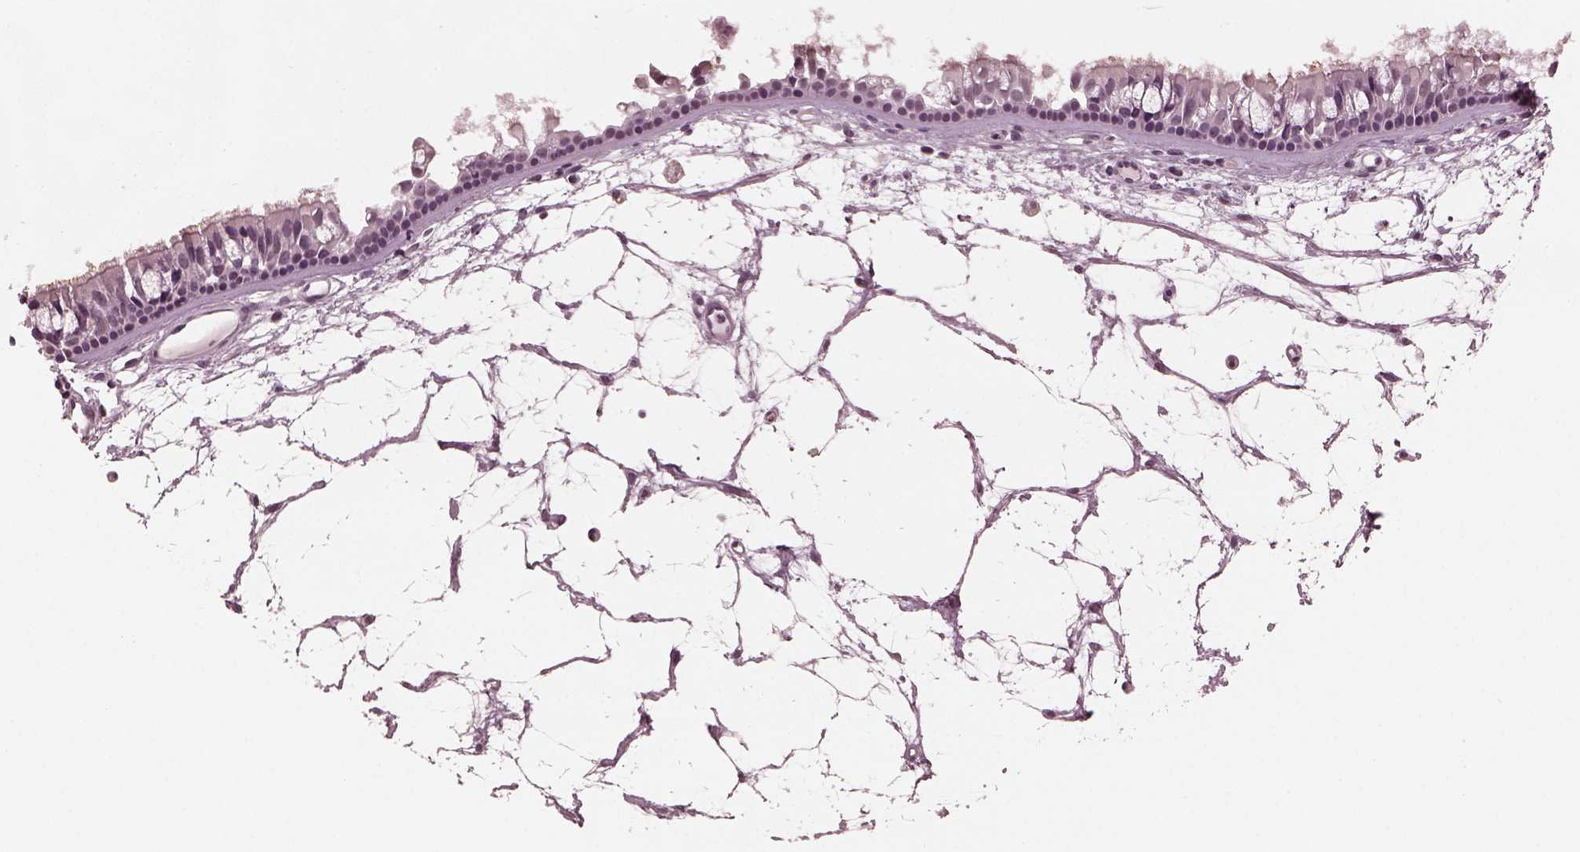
{"staining": {"intensity": "negative", "quantity": "none", "location": "none"}, "tissue": "nasopharynx", "cell_type": "Respiratory epithelial cells", "image_type": "normal", "snomed": [{"axis": "morphology", "description": "Normal tissue, NOS"}, {"axis": "topography", "description": "Nasopharynx"}], "caption": "Immunohistochemistry (IHC) histopathology image of benign nasopharynx: nasopharynx stained with DAB demonstrates no significant protein expression in respiratory epithelial cells.", "gene": "OPTC", "patient": {"sex": "female", "age": 68}}